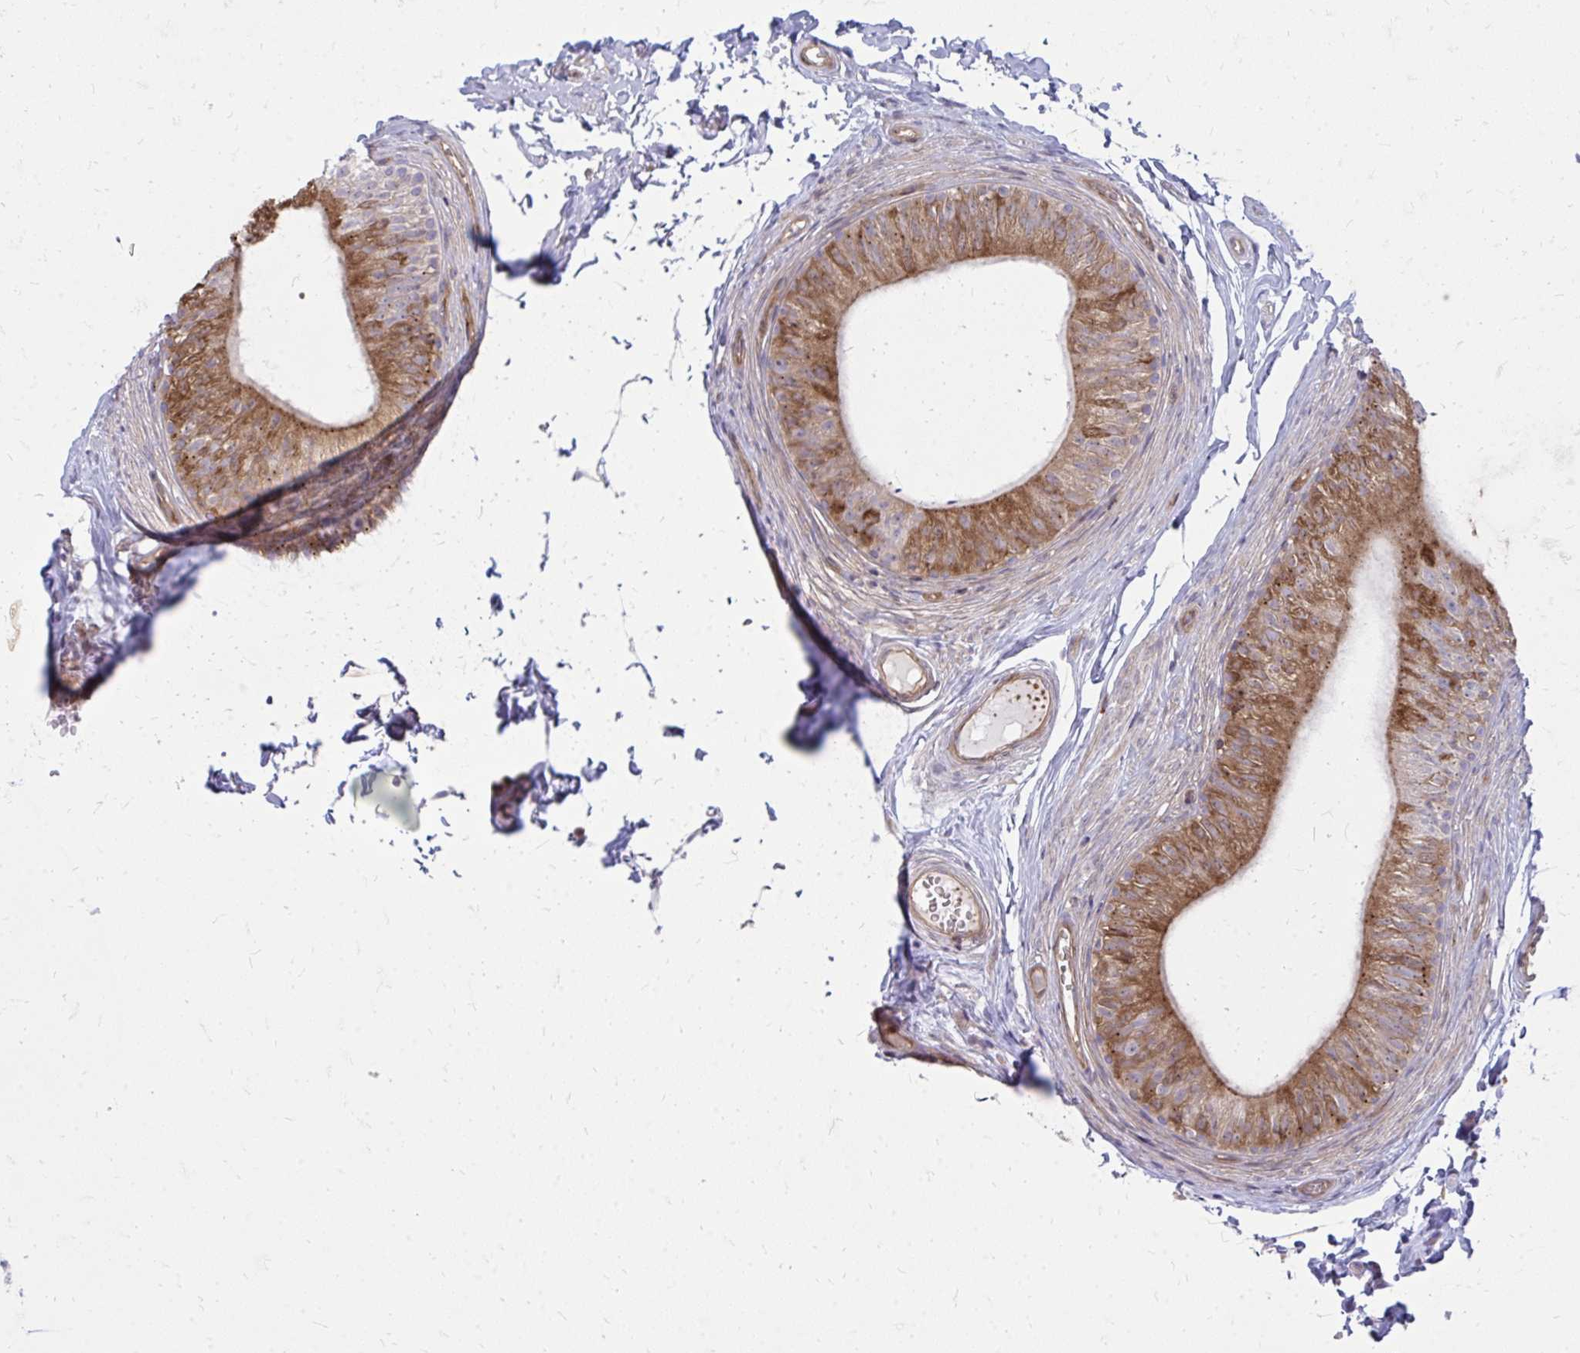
{"staining": {"intensity": "moderate", "quantity": ">75%", "location": "cytoplasmic/membranous"}, "tissue": "epididymis", "cell_type": "Glandular cells", "image_type": "normal", "snomed": [{"axis": "morphology", "description": "Normal tissue, NOS"}, {"axis": "topography", "description": "Epididymis, spermatic cord, NOS"}, {"axis": "topography", "description": "Epididymis"}, {"axis": "topography", "description": "Peripheral nerve tissue"}], "caption": "A brown stain shows moderate cytoplasmic/membranous staining of a protein in glandular cells of normal human epididymis.", "gene": "ASAP1", "patient": {"sex": "male", "age": 29}}